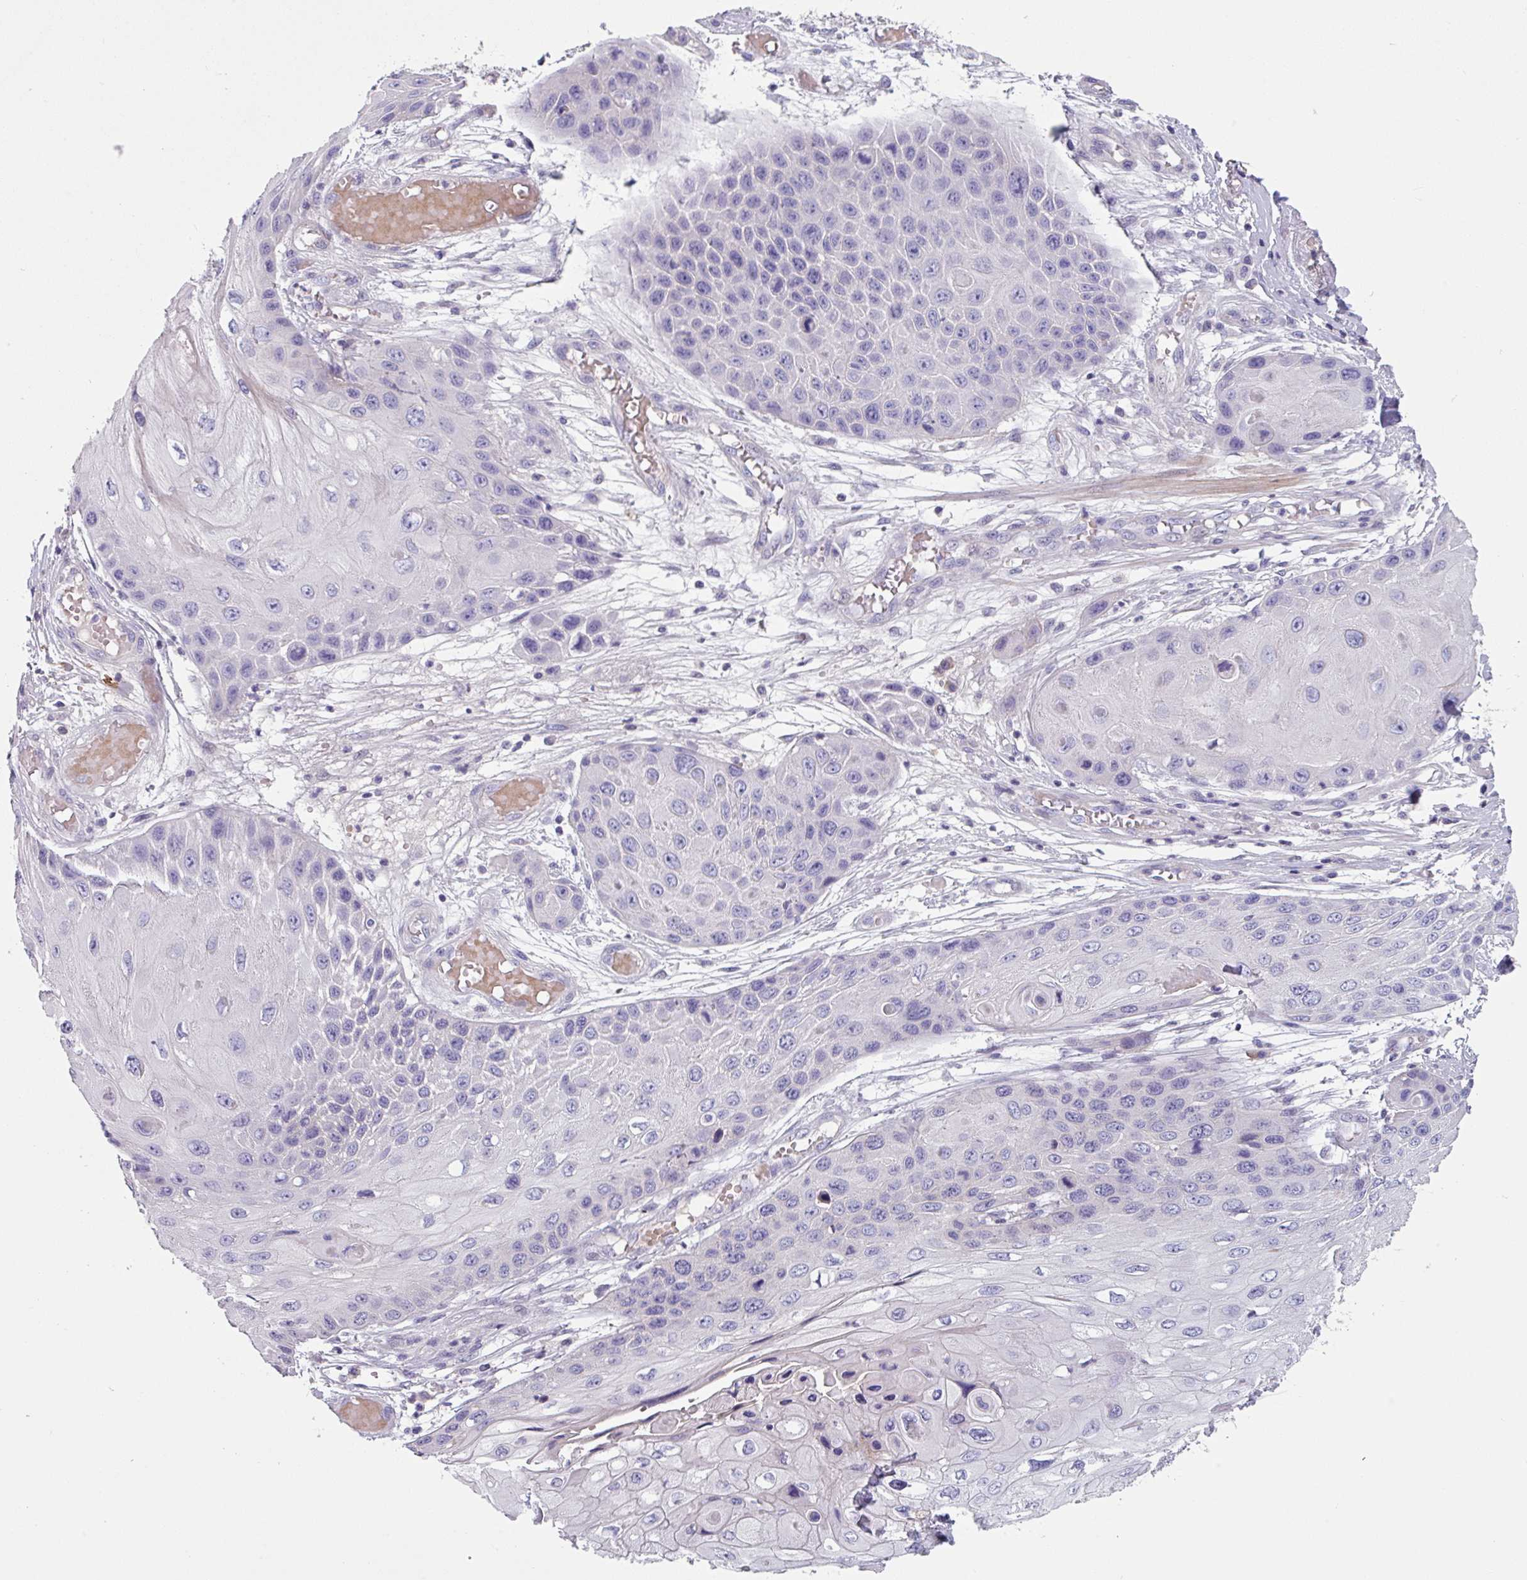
{"staining": {"intensity": "negative", "quantity": "none", "location": "none"}, "tissue": "skin cancer", "cell_type": "Tumor cells", "image_type": "cancer", "snomed": [{"axis": "morphology", "description": "Squamous cell carcinoma, NOS"}, {"axis": "topography", "description": "Skin"}, {"axis": "topography", "description": "Vulva"}], "caption": "This is an immunohistochemistry histopathology image of skin squamous cell carcinoma. There is no staining in tumor cells.", "gene": "TMEM132A", "patient": {"sex": "female", "age": 44}}